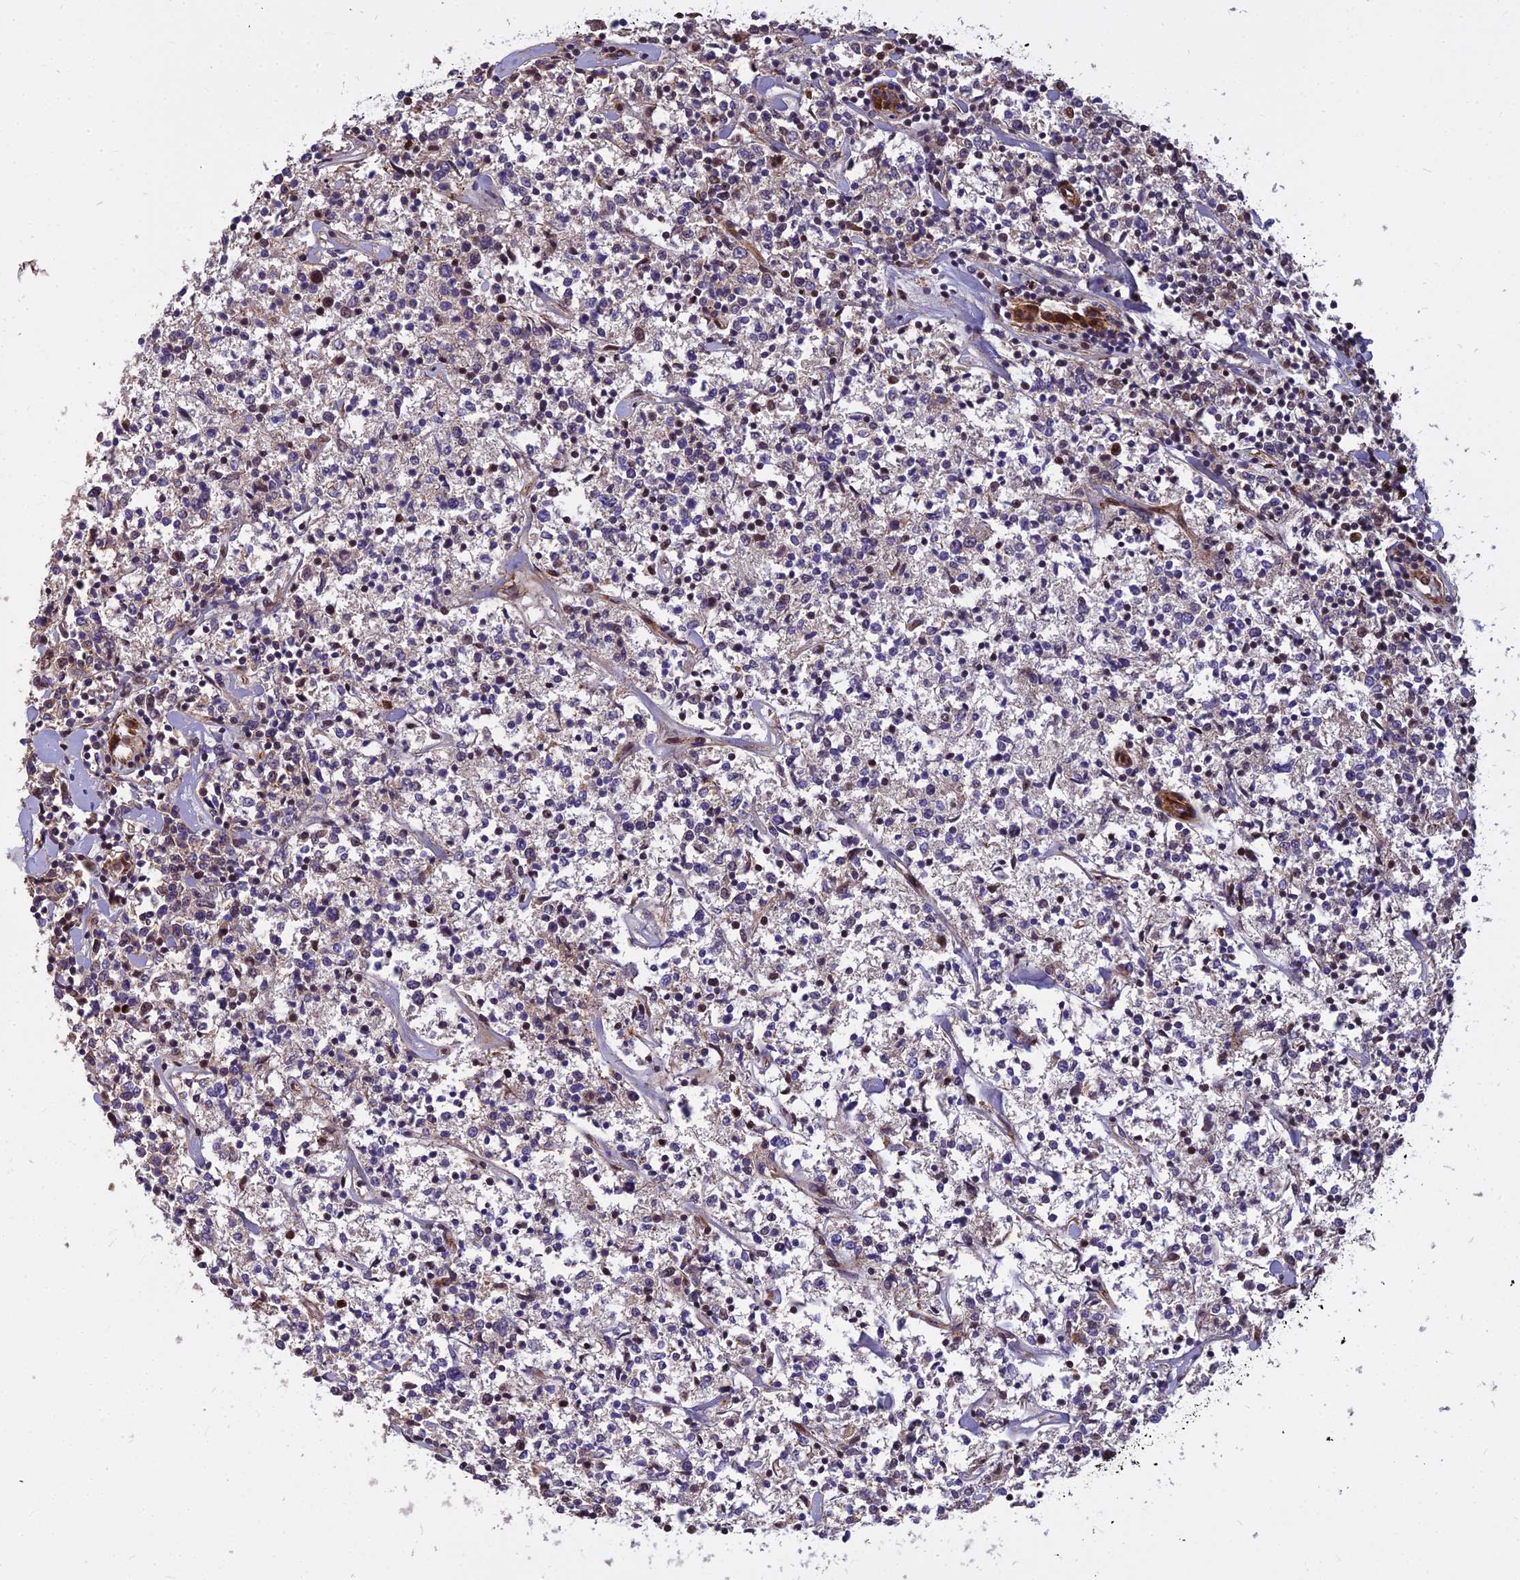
{"staining": {"intensity": "negative", "quantity": "none", "location": "none"}, "tissue": "lymphoma", "cell_type": "Tumor cells", "image_type": "cancer", "snomed": [{"axis": "morphology", "description": "Malignant lymphoma, non-Hodgkin's type, Low grade"}, {"axis": "topography", "description": "Small intestine"}], "caption": "This image is of malignant lymphoma, non-Hodgkin's type (low-grade) stained with immunohistochemistry to label a protein in brown with the nuclei are counter-stained blue. There is no staining in tumor cells.", "gene": "GLYATL3", "patient": {"sex": "female", "age": 59}}